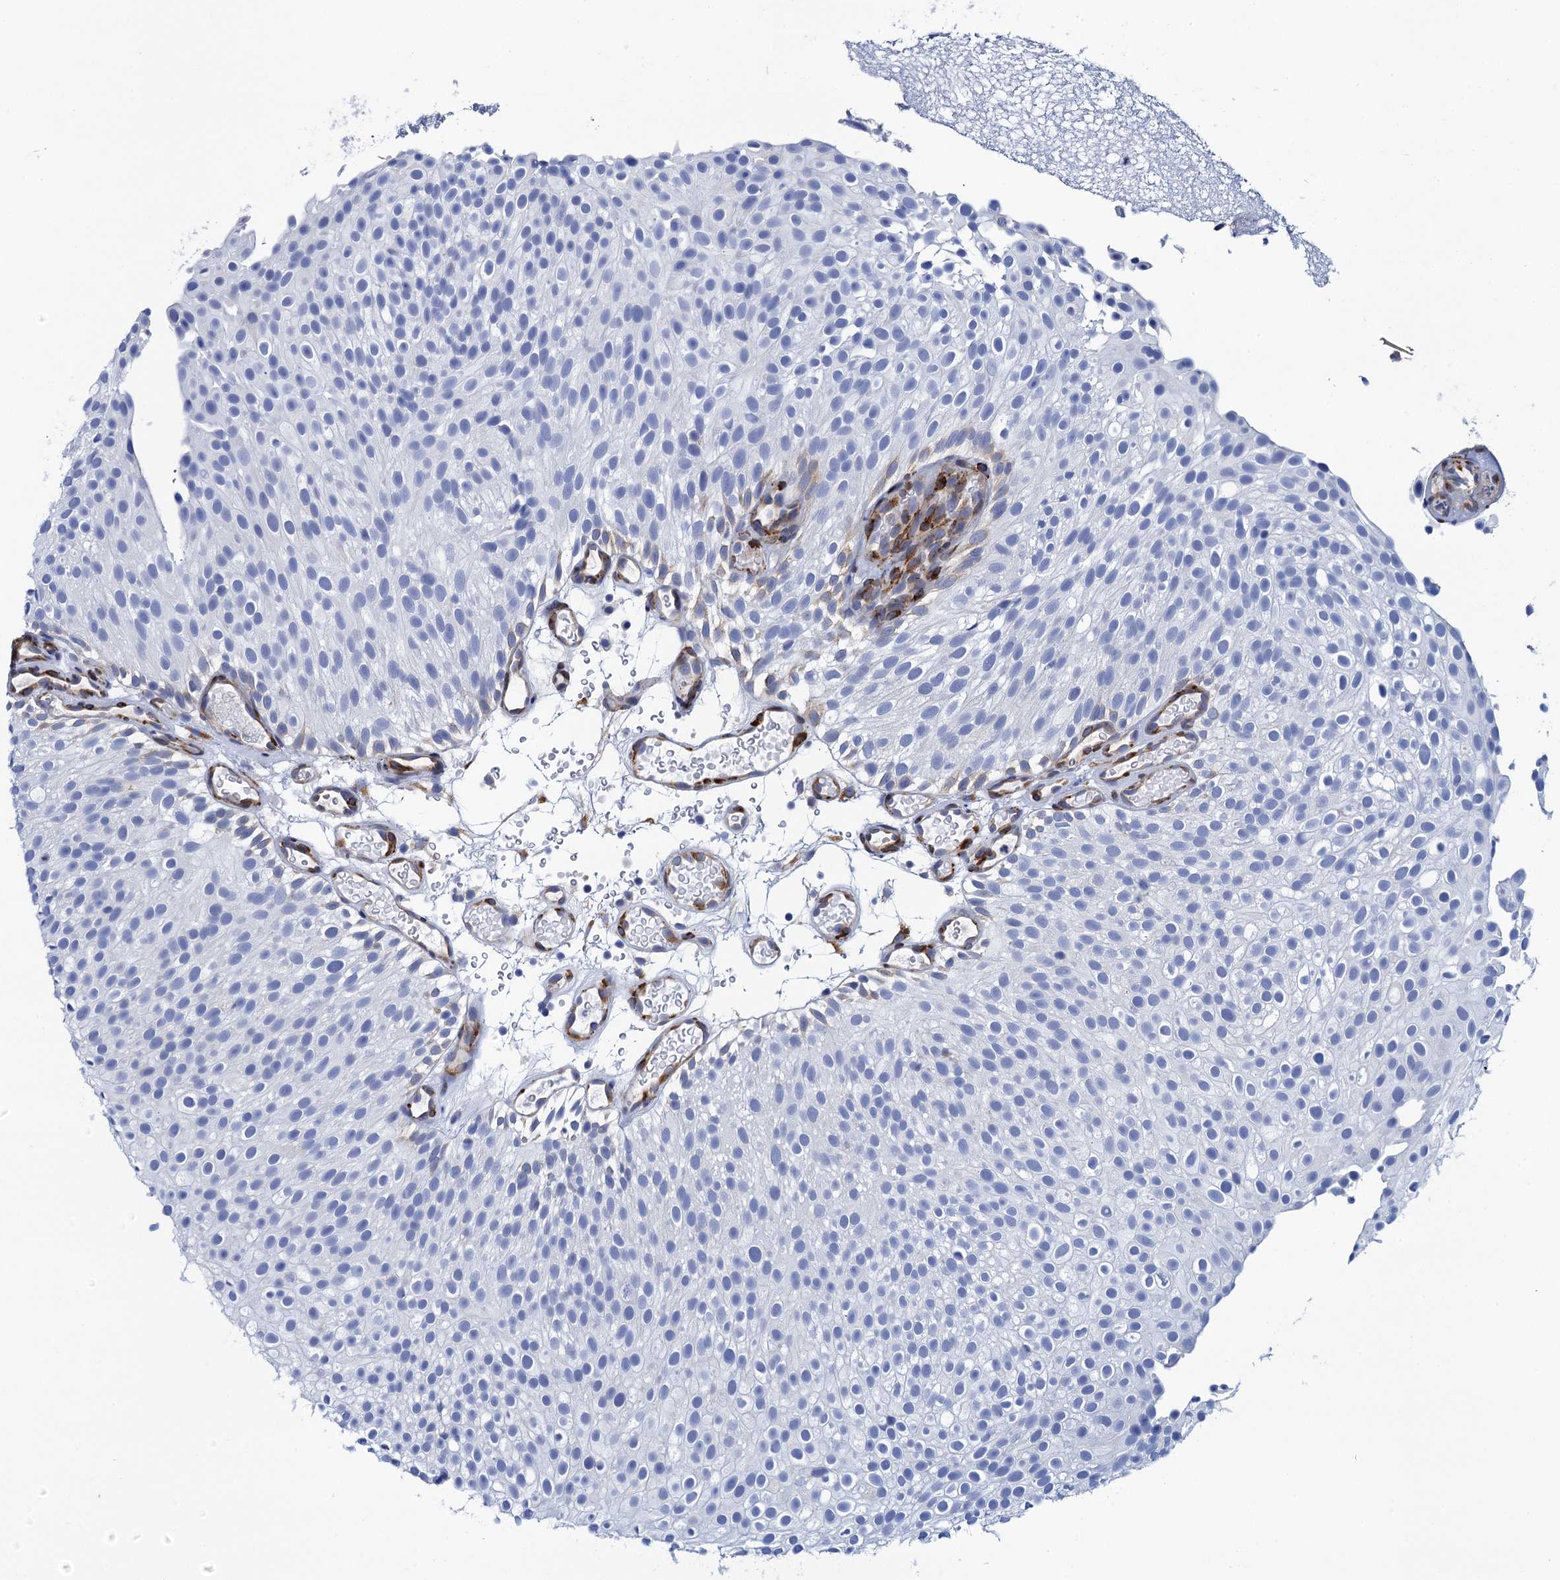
{"staining": {"intensity": "negative", "quantity": "none", "location": "none"}, "tissue": "urothelial cancer", "cell_type": "Tumor cells", "image_type": "cancer", "snomed": [{"axis": "morphology", "description": "Urothelial carcinoma, Low grade"}, {"axis": "topography", "description": "Urinary bladder"}], "caption": "DAB immunohistochemical staining of human low-grade urothelial carcinoma exhibits no significant positivity in tumor cells.", "gene": "POGLUT3", "patient": {"sex": "male", "age": 78}}